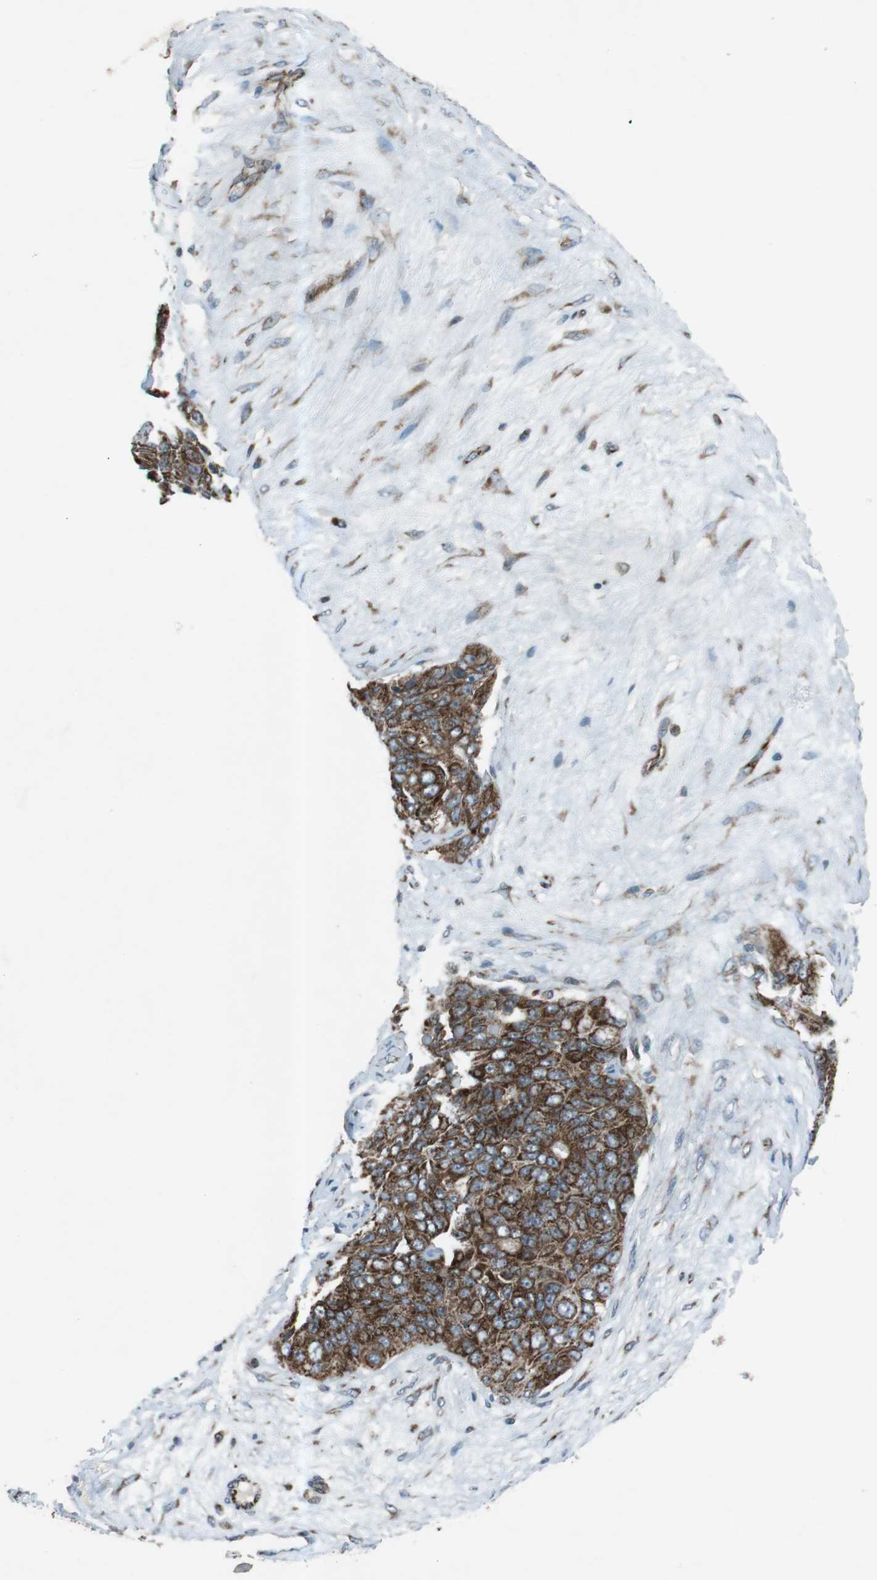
{"staining": {"intensity": "moderate", "quantity": ">75%", "location": "cytoplasmic/membranous"}, "tissue": "ovarian cancer", "cell_type": "Tumor cells", "image_type": "cancer", "snomed": [{"axis": "morphology", "description": "Carcinoma, endometroid"}, {"axis": "topography", "description": "Ovary"}], "caption": "Tumor cells exhibit medium levels of moderate cytoplasmic/membranous positivity in about >75% of cells in human ovarian cancer. Immunohistochemistry (ihc) stains the protein in brown and the nuclei are stained blue.", "gene": "SLC41A1", "patient": {"sex": "female", "age": 51}}